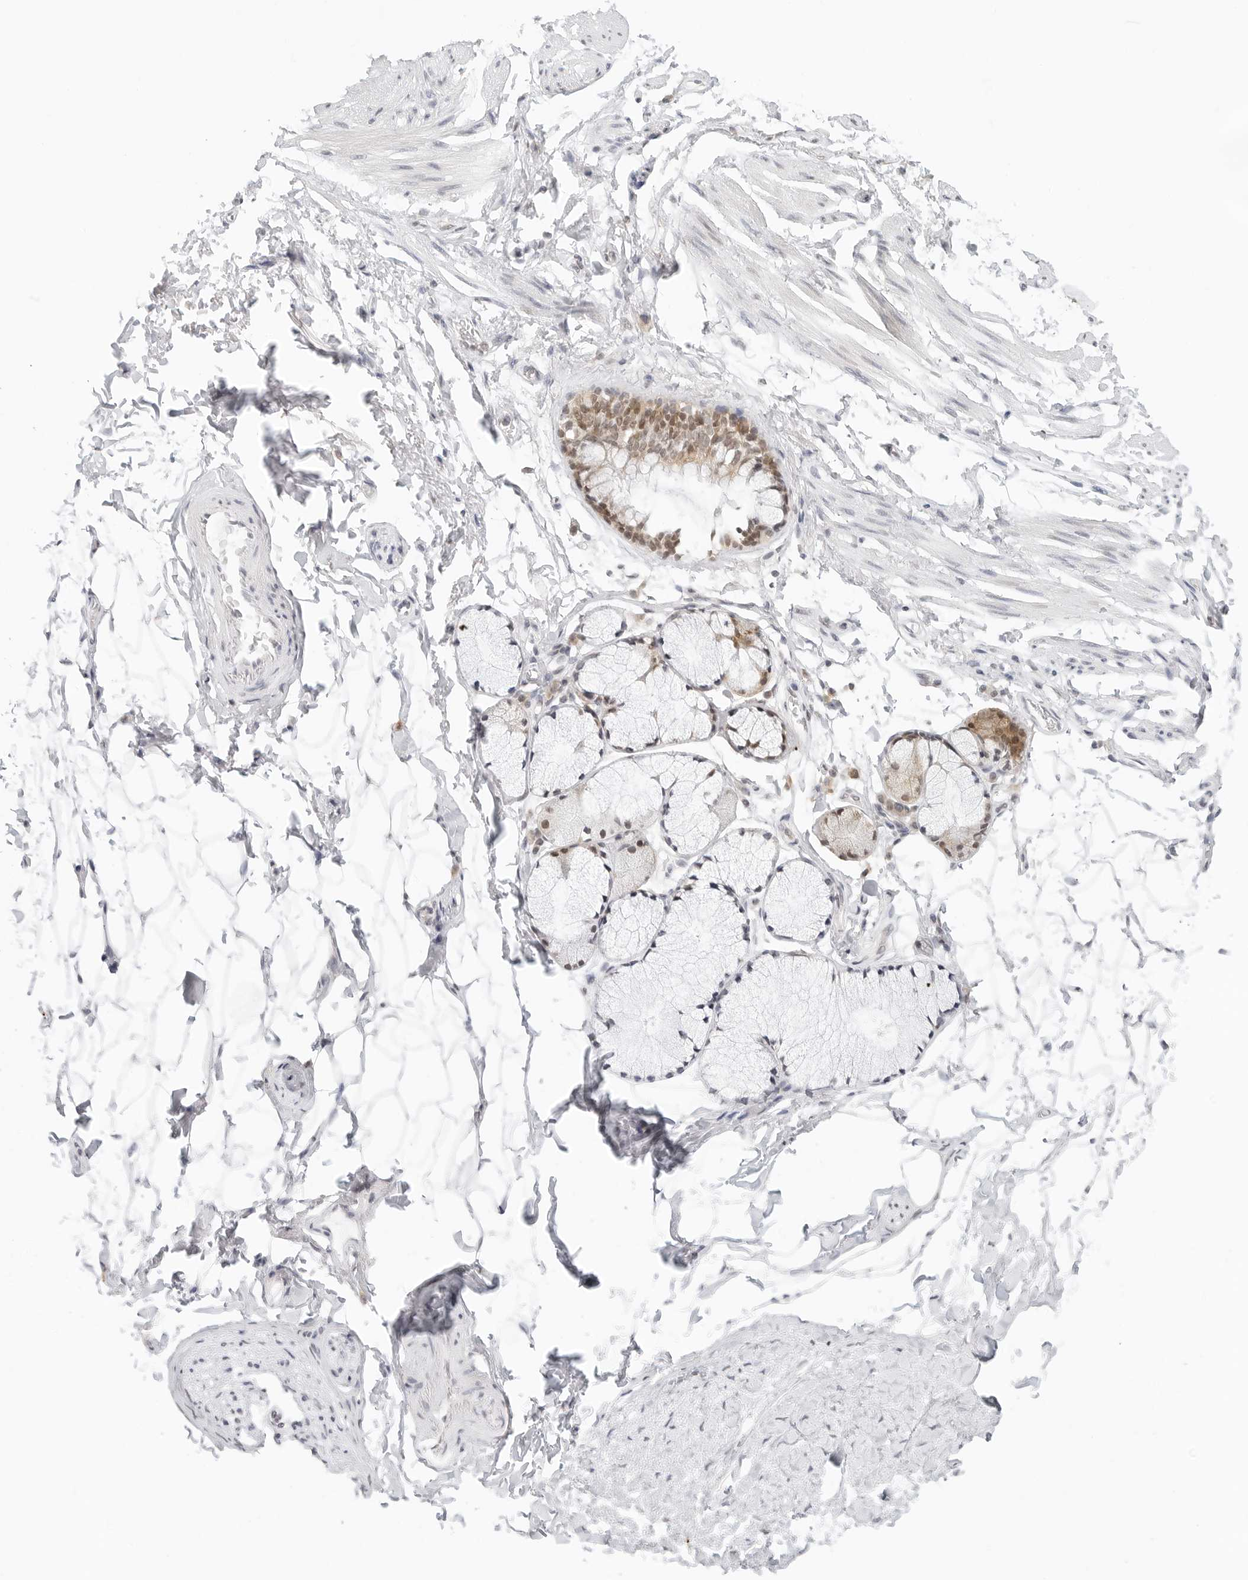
{"staining": {"intensity": "negative", "quantity": "none", "location": "none"}, "tissue": "adipose tissue", "cell_type": "Adipocytes", "image_type": "normal", "snomed": [{"axis": "morphology", "description": "Normal tissue, NOS"}, {"axis": "topography", "description": "Cartilage tissue"}, {"axis": "topography", "description": "Bronchus"}], "caption": "Immunohistochemistry photomicrograph of benign human adipose tissue stained for a protein (brown), which exhibits no staining in adipocytes.", "gene": "METAP1", "patient": {"sex": "female", "age": 73}}